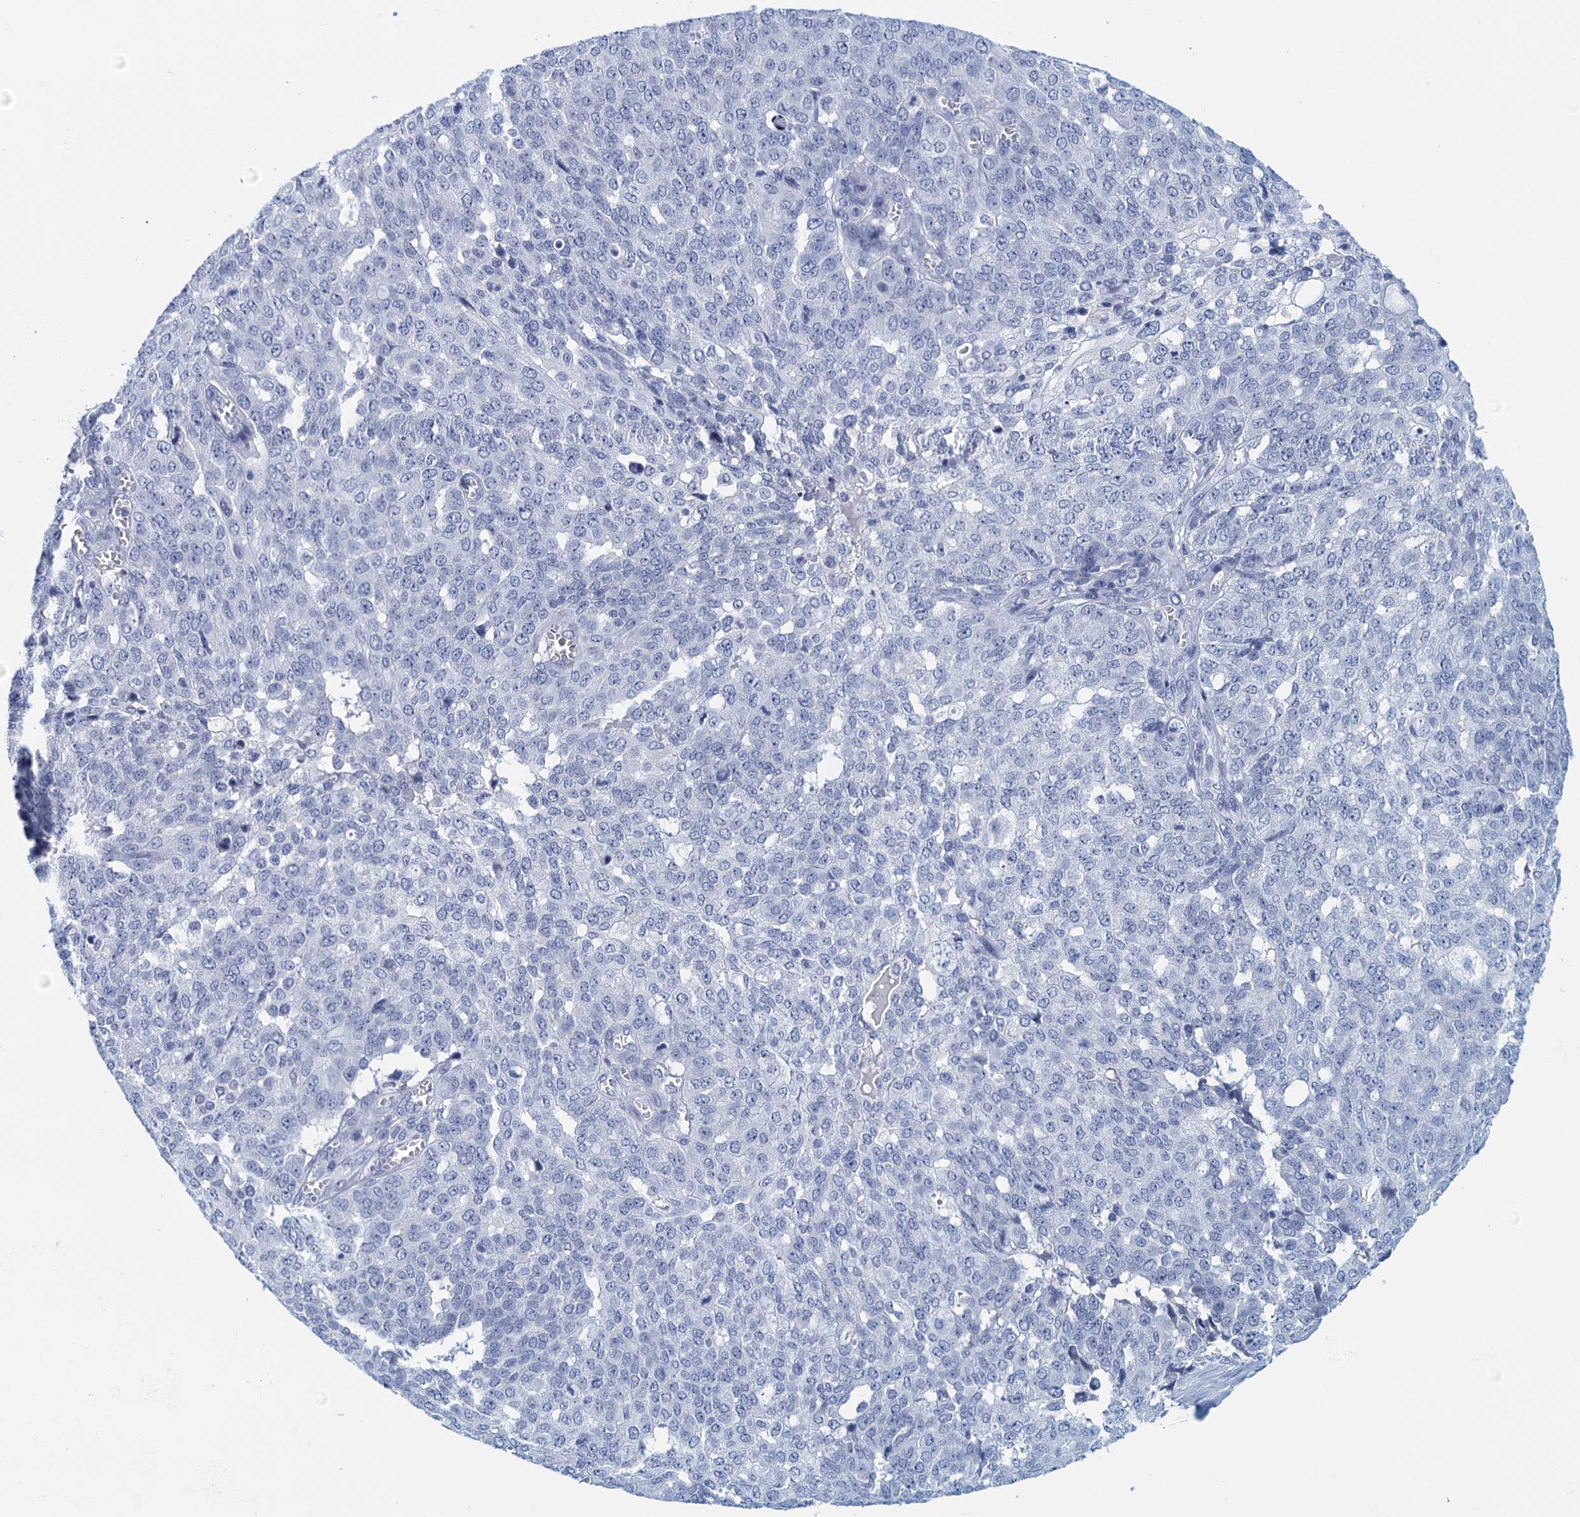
{"staining": {"intensity": "negative", "quantity": "none", "location": "none"}, "tissue": "ovarian cancer", "cell_type": "Tumor cells", "image_type": "cancer", "snomed": [{"axis": "morphology", "description": "Cystadenocarcinoma, serous, NOS"}, {"axis": "topography", "description": "Soft tissue"}, {"axis": "topography", "description": "Ovary"}], "caption": "The image demonstrates no significant staining in tumor cells of ovarian serous cystadenocarcinoma.", "gene": "CYP51A1", "patient": {"sex": "female", "age": 57}}